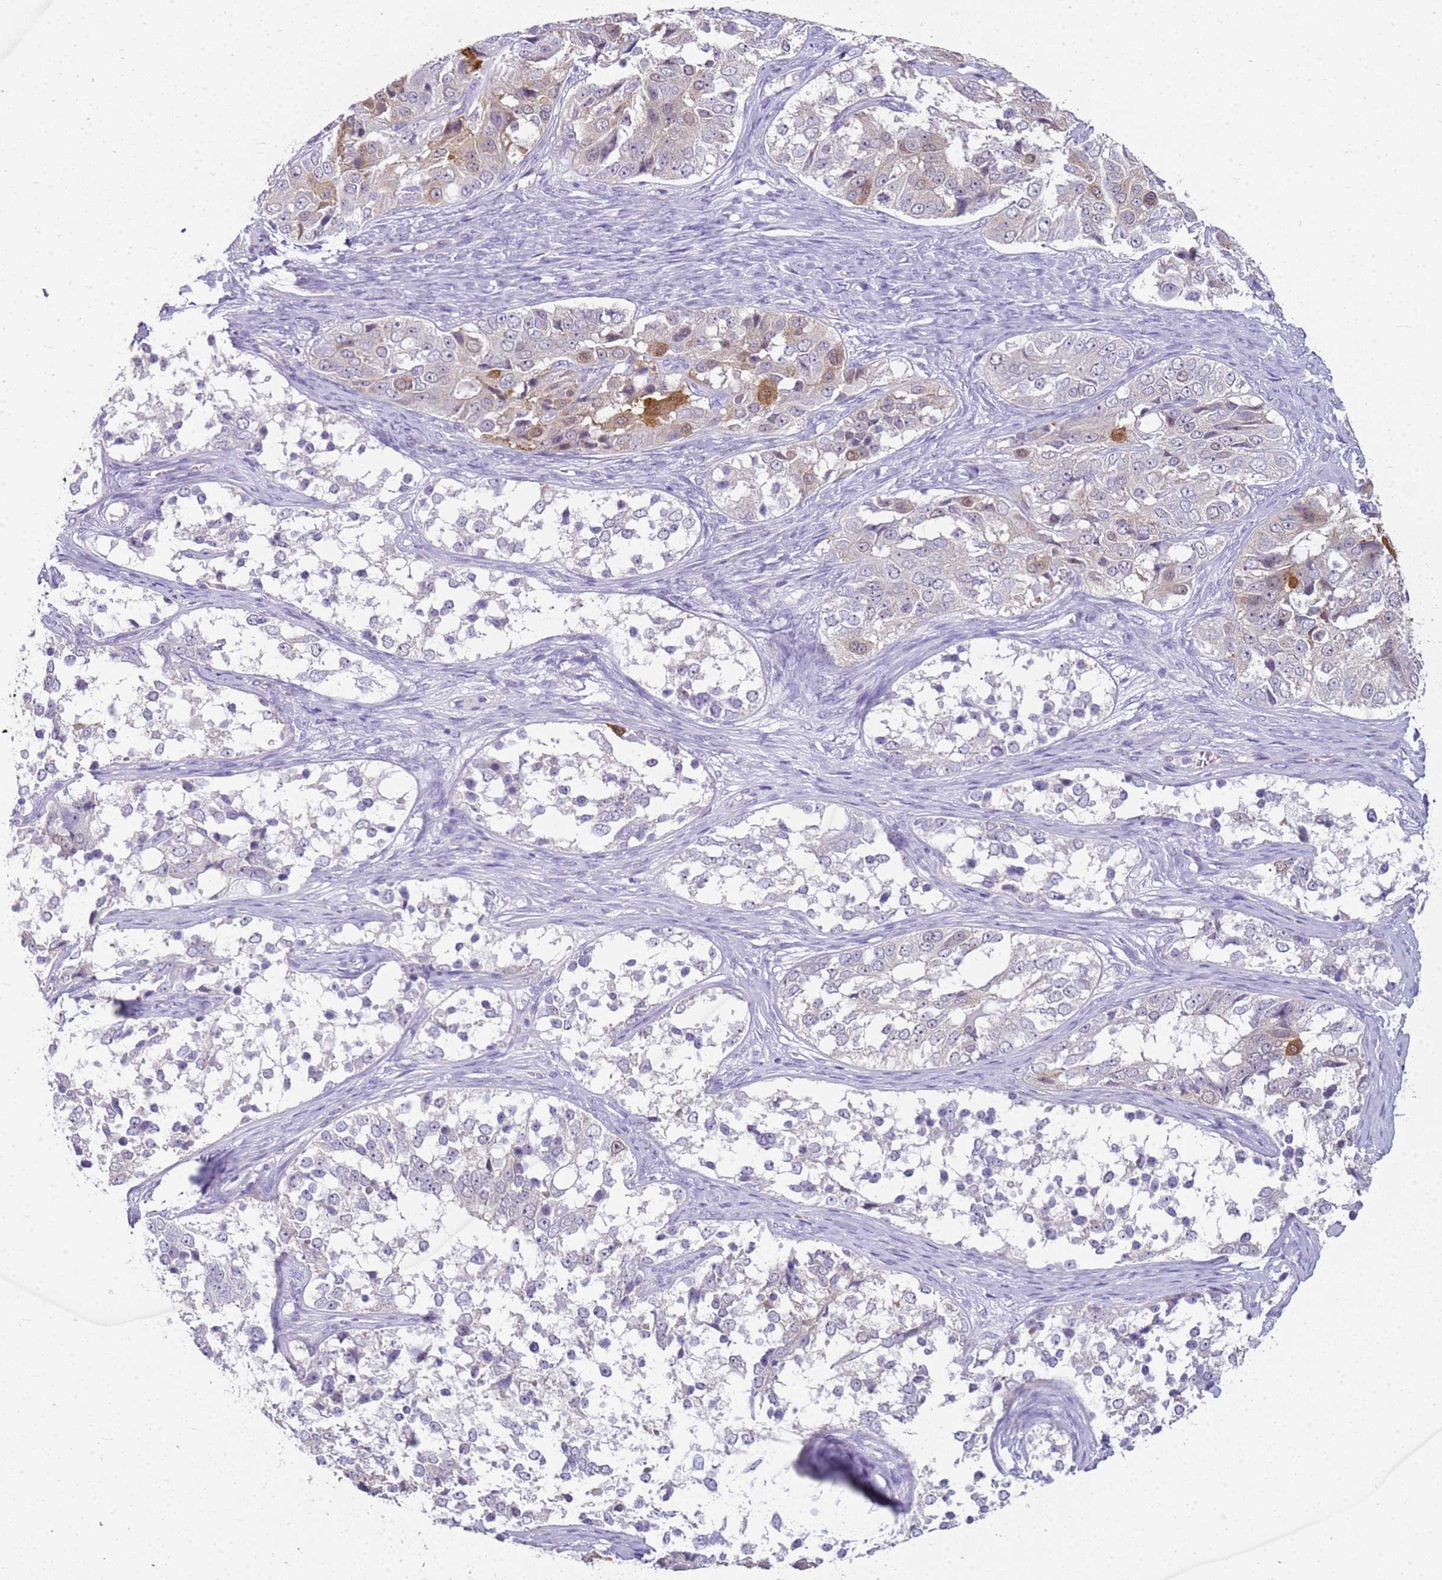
{"staining": {"intensity": "moderate", "quantity": "<25%", "location": "cytoplasmic/membranous"}, "tissue": "ovarian cancer", "cell_type": "Tumor cells", "image_type": "cancer", "snomed": [{"axis": "morphology", "description": "Carcinoma, endometroid"}, {"axis": "topography", "description": "Ovary"}], "caption": "Protein analysis of endometroid carcinoma (ovarian) tissue shows moderate cytoplasmic/membranous expression in approximately <25% of tumor cells.", "gene": "HSPB1", "patient": {"sex": "female", "age": 51}}